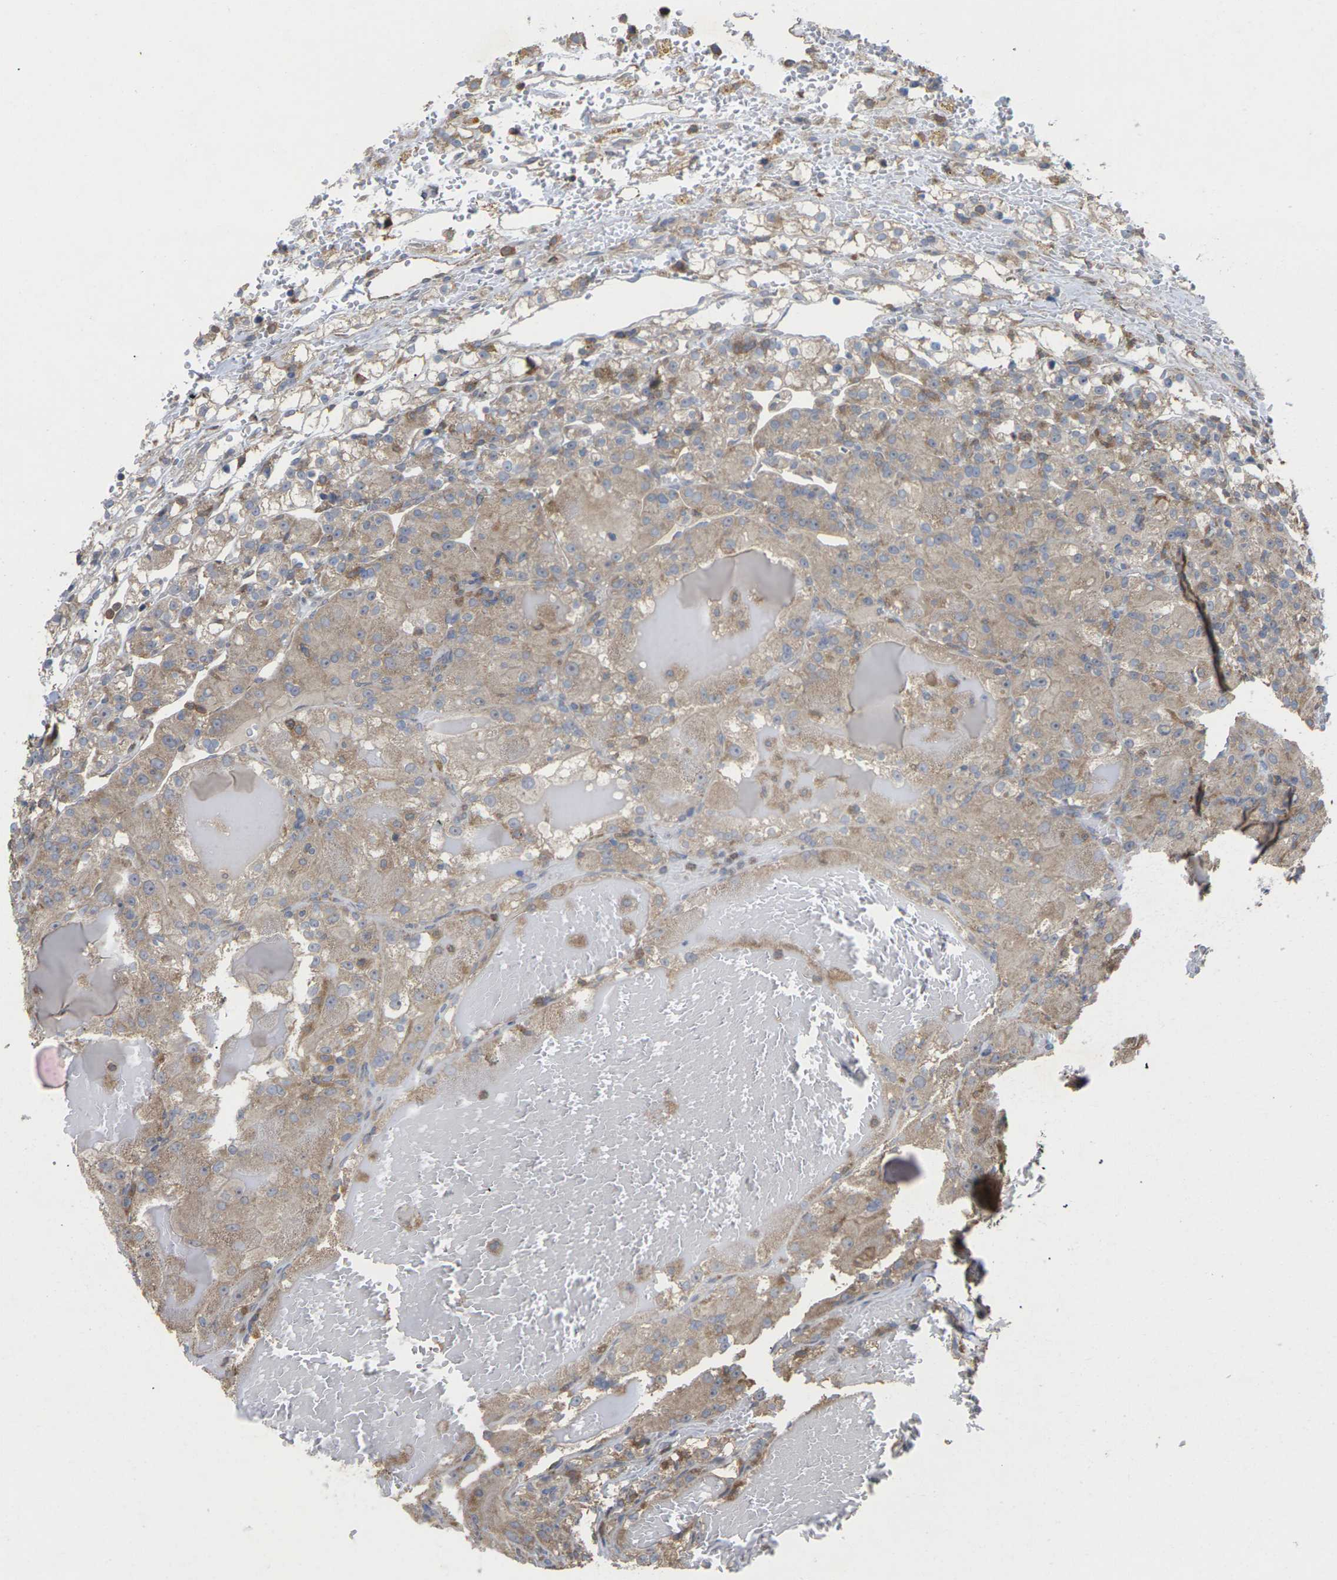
{"staining": {"intensity": "weak", "quantity": ">75%", "location": "cytoplasmic/membranous"}, "tissue": "renal cancer", "cell_type": "Tumor cells", "image_type": "cancer", "snomed": [{"axis": "morphology", "description": "Adenocarcinoma, NOS"}, {"axis": "topography", "description": "Kidney"}], "caption": "IHC (DAB) staining of human adenocarcinoma (renal) displays weak cytoplasmic/membranous protein staining in about >75% of tumor cells.", "gene": "TIAM1", "patient": {"sex": "male", "age": 61}}